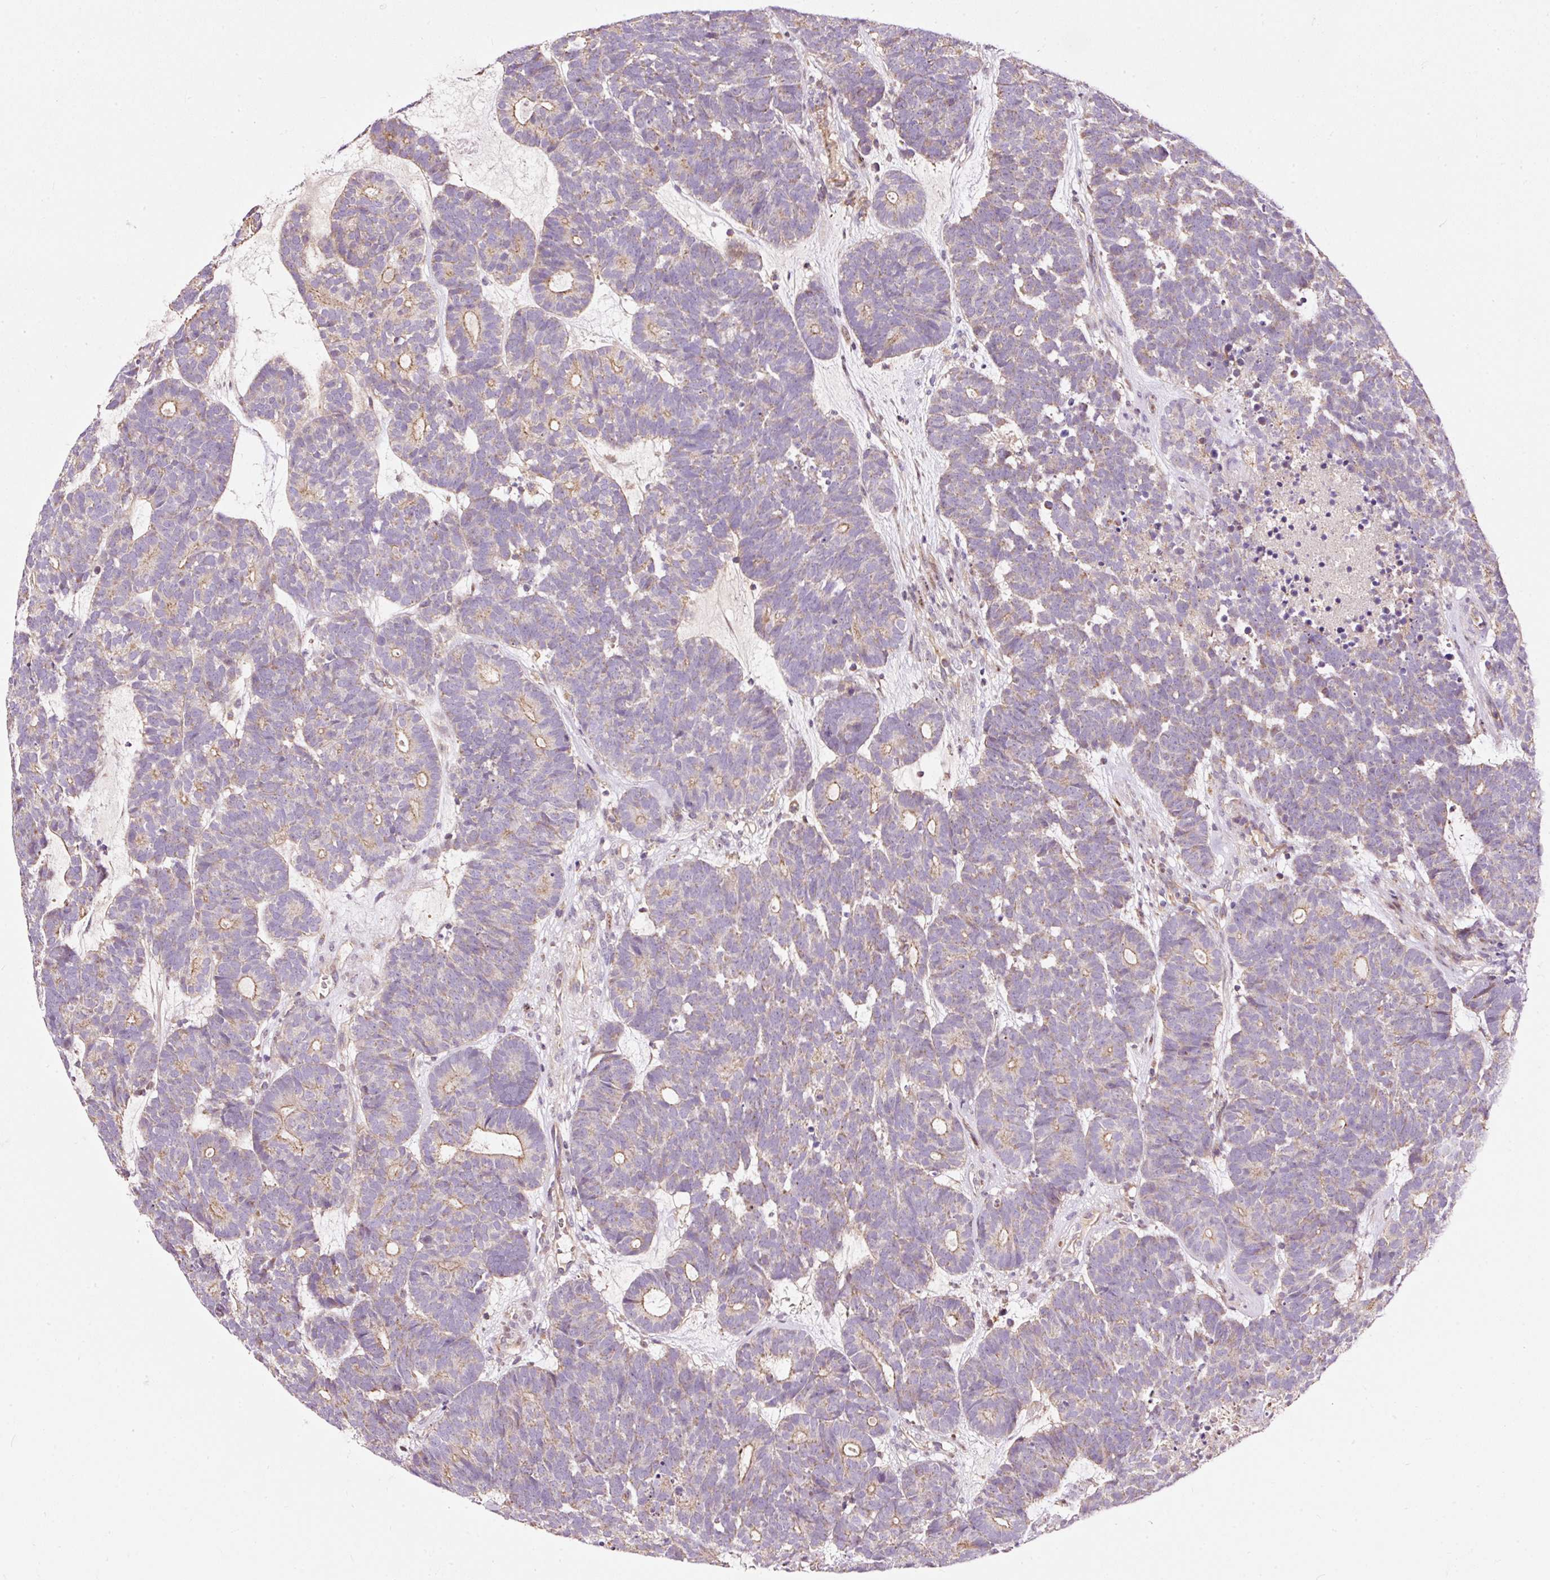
{"staining": {"intensity": "weak", "quantity": "25%-75%", "location": "cytoplasmic/membranous"}, "tissue": "head and neck cancer", "cell_type": "Tumor cells", "image_type": "cancer", "snomed": [{"axis": "morphology", "description": "Adenocarcinoma, NOS"}, {"axis": "topography", "description": "Head-Neck"}], "caption": "Adenocarcinoma (head and neck) stained with a brown dye displays weak cytoplasmic/membranous positive staining in about 25%-75% of tumor cells.", "gene": "BOLA3", "patient": {"sex": "female", "age": 81}}